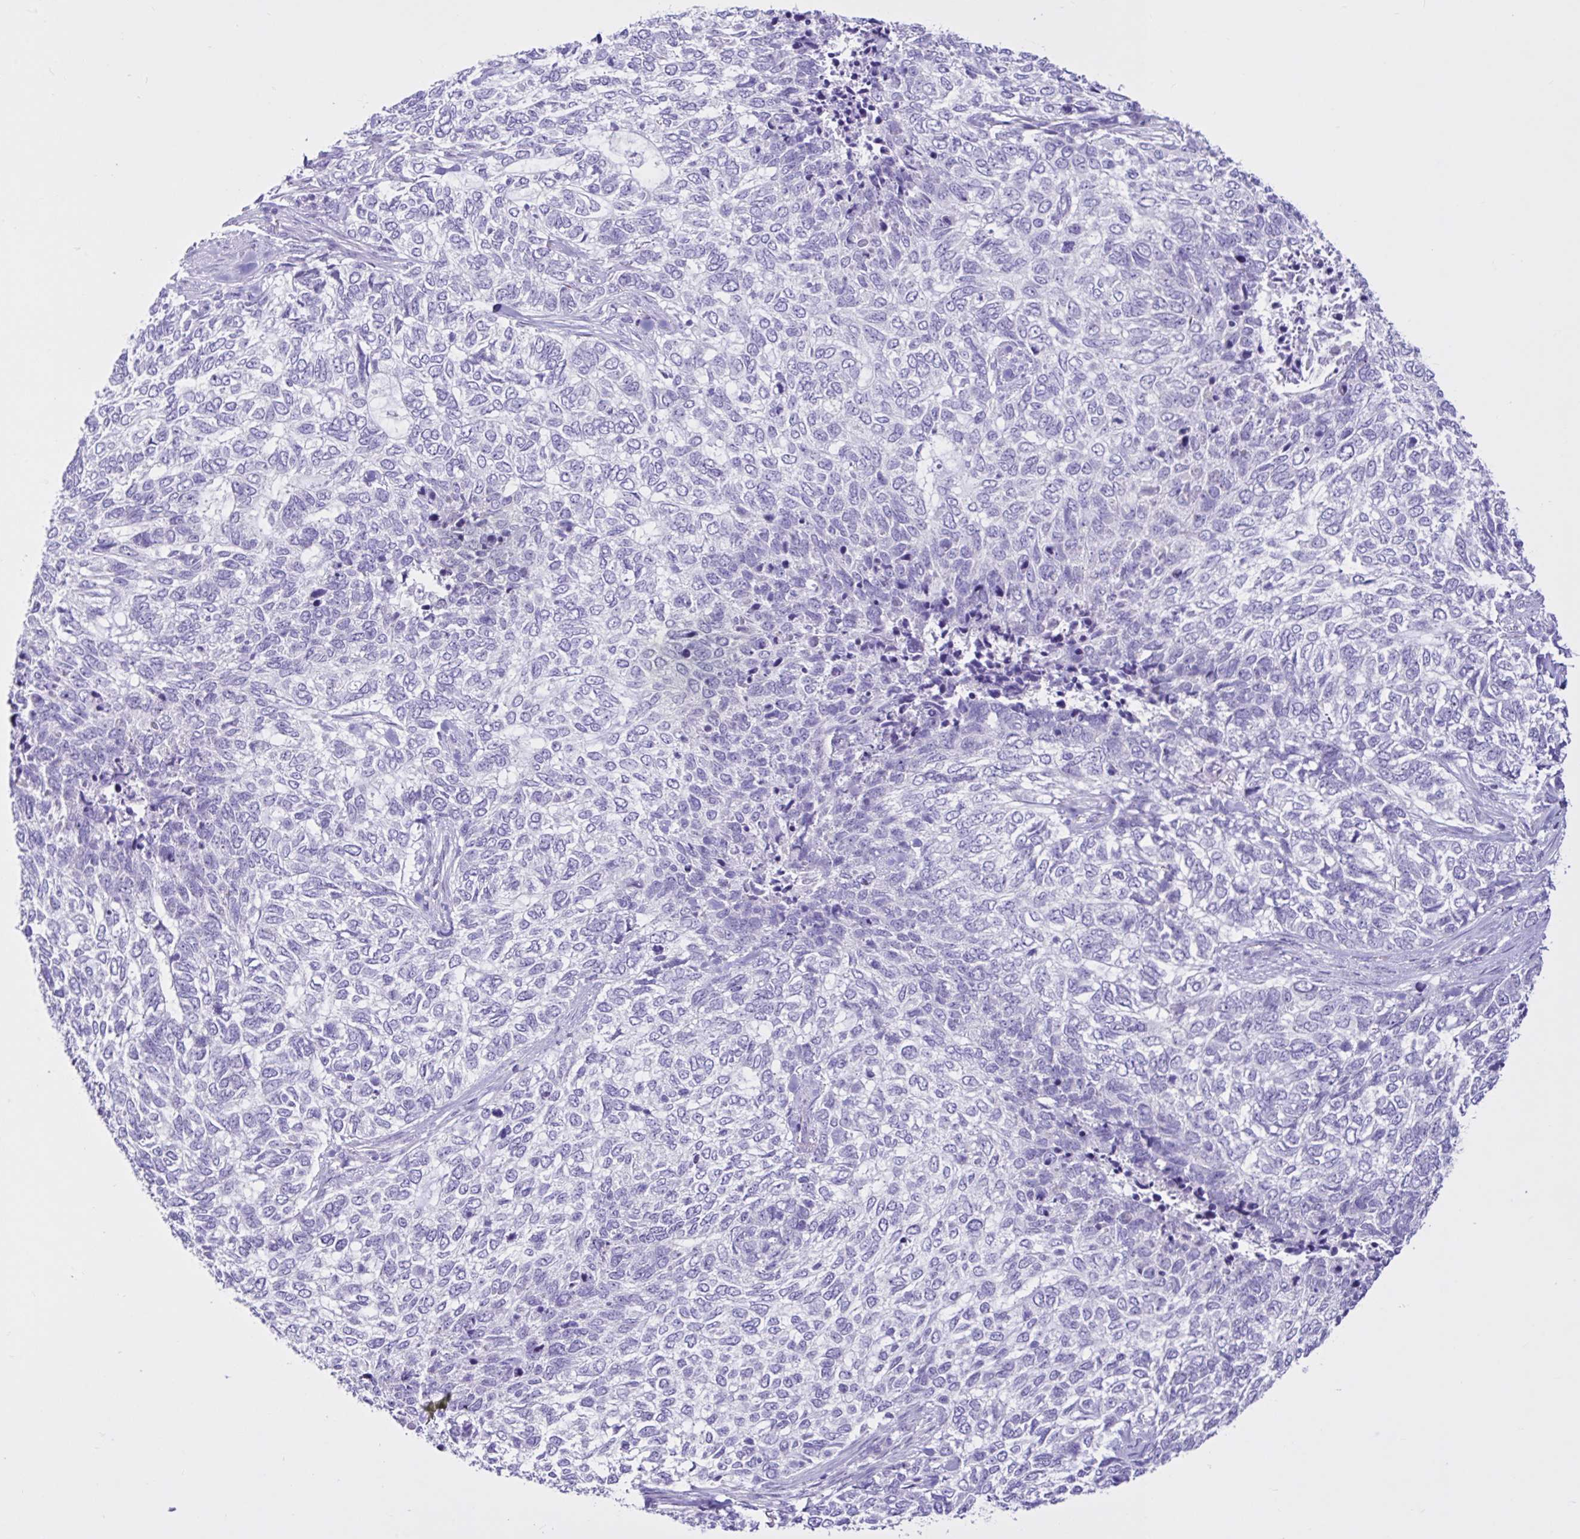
{"staining": {"intensity": "negative", "quantity": "none", "location": "none"}, "tissue": "skin cancer", "cell_type": "Tumor cells", "image_type": "cancer", "snomed": [{"axis": "morphology", "description": "Basal cell carcinoma"}, {"axis": "topography", "description": "Skin"}], "caption": "Immunohistochemical staining of skin basal cell carcinoma exhibits no significant expression in tumor cells.", "gene": "CYP19A1", "patient": {"sex": "female", "age": 65}}